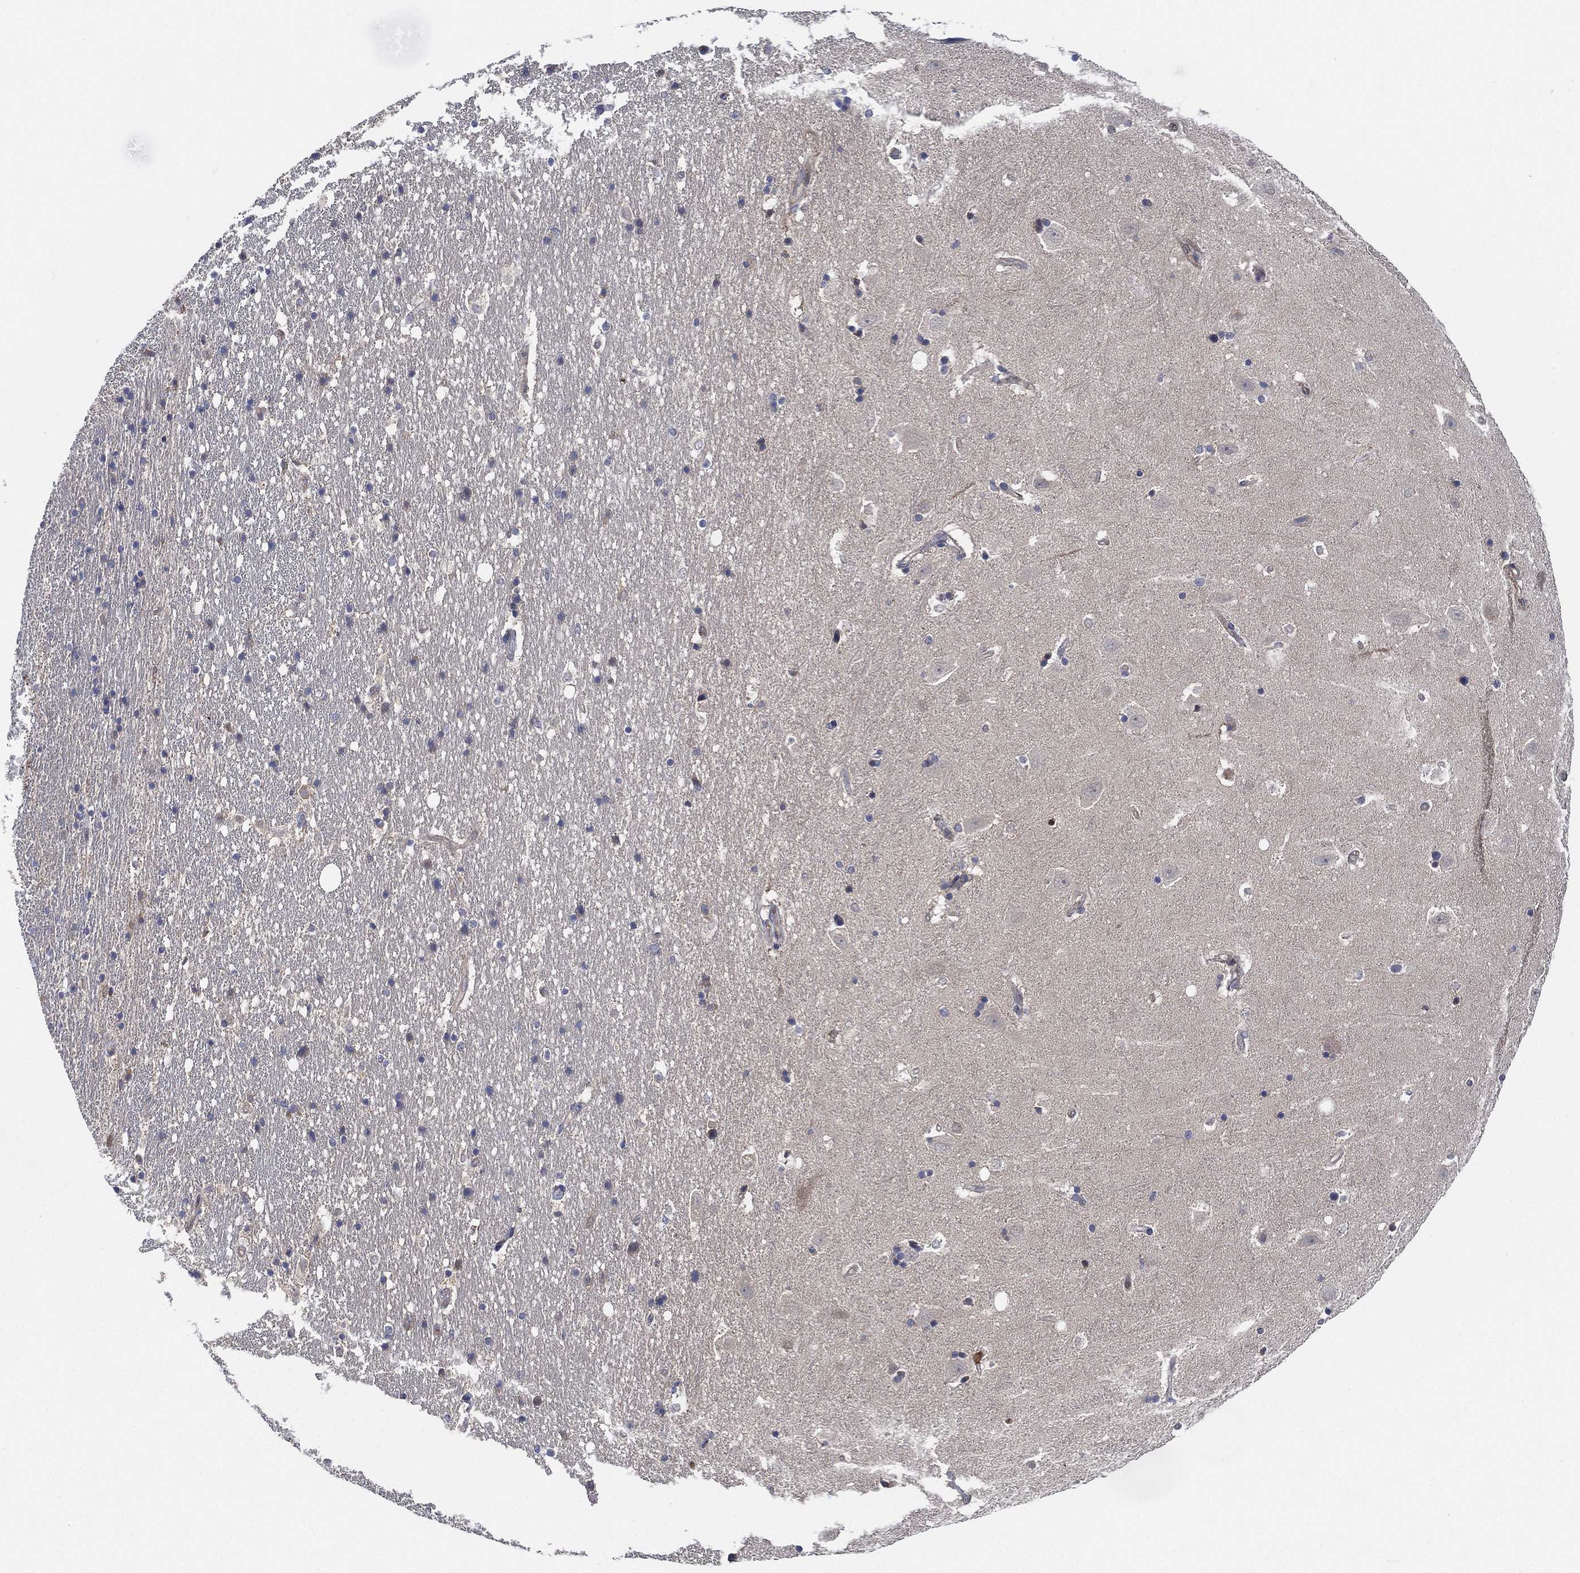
{"staining": {"intensity": "negative", "quantity": "none", "location": "none"}, "tissue": "hippocampus", "cell_type": "Glial cells", "image_type": "normal", "snomed": [{"axis": "morphology", "description": "Normal tissue, NOS"}, {"axis": "topography", "description": "Hippocampus"}], "caption": "This is a photomicrograph of immunohistochemistry staining of benign hippocampus, which shows no staining in glial cells. The staining is performed using DAB brown chromogen with nuclei counter-stained in using hematoxylin.", "gene": "FES", "patient": {"sex": "male", "age": 49}}